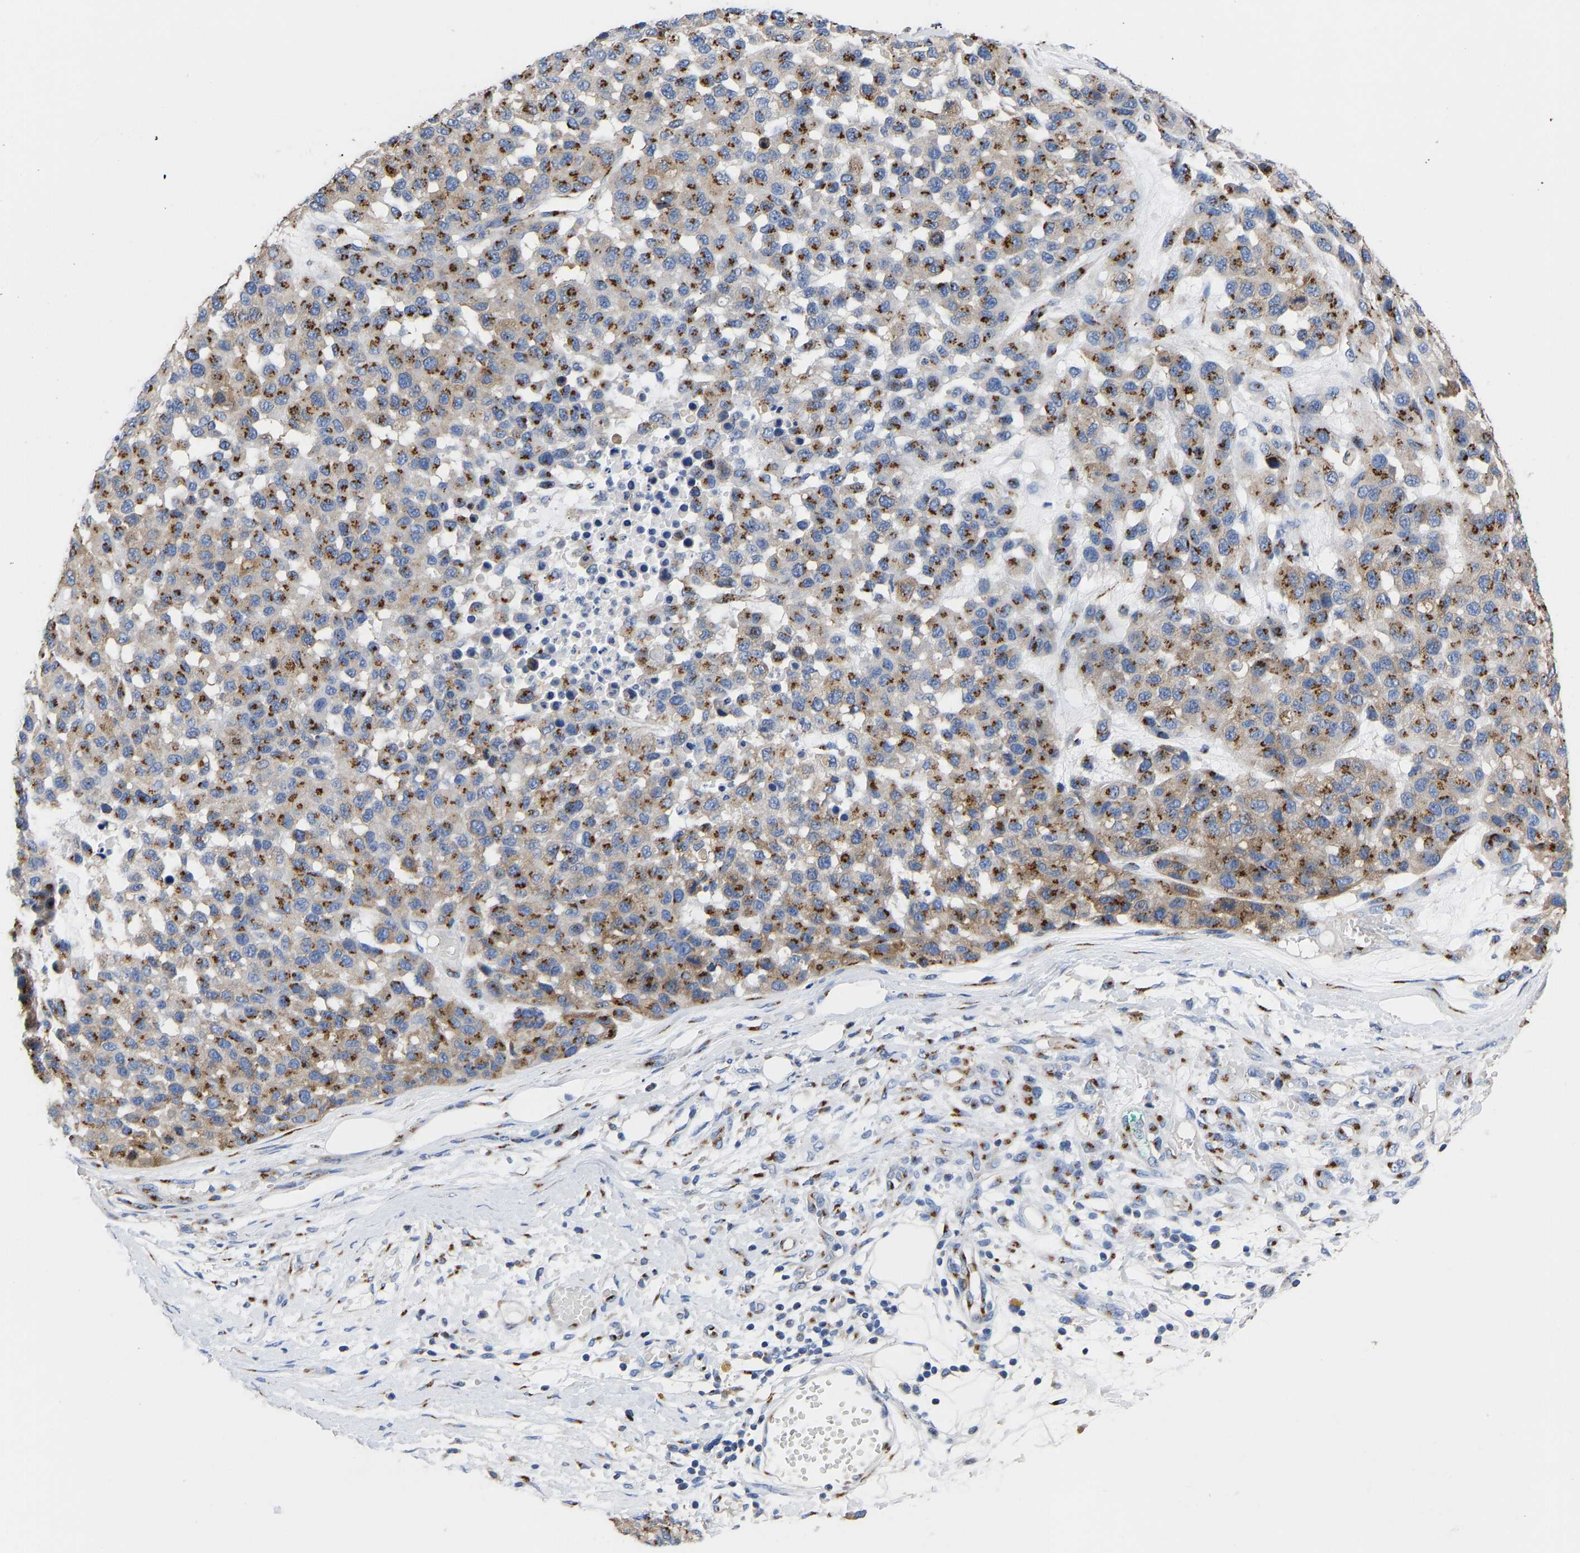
{"staining": {"intensity": "strong", "quantity": ">75%", "location": "cytoplasmic/membranous"}, "tissue": "melanoma", "cell_type": "Tumor cells", "image_type": "cancer", "snomed": [{"axis": "morphology", "description": "Malignant melanoma, NOS"}, {"axis": "topography", "description": "Skin"}], "caption": "A brown stain highlights strong cytoplasmic/membranous positivity of a protein in melanoma tumor cells. (DAB = brown stain, brightfield microscopy at high magnification).", "gene": "TMEM87A", "patient": {"sex": "male", "age": 62}}